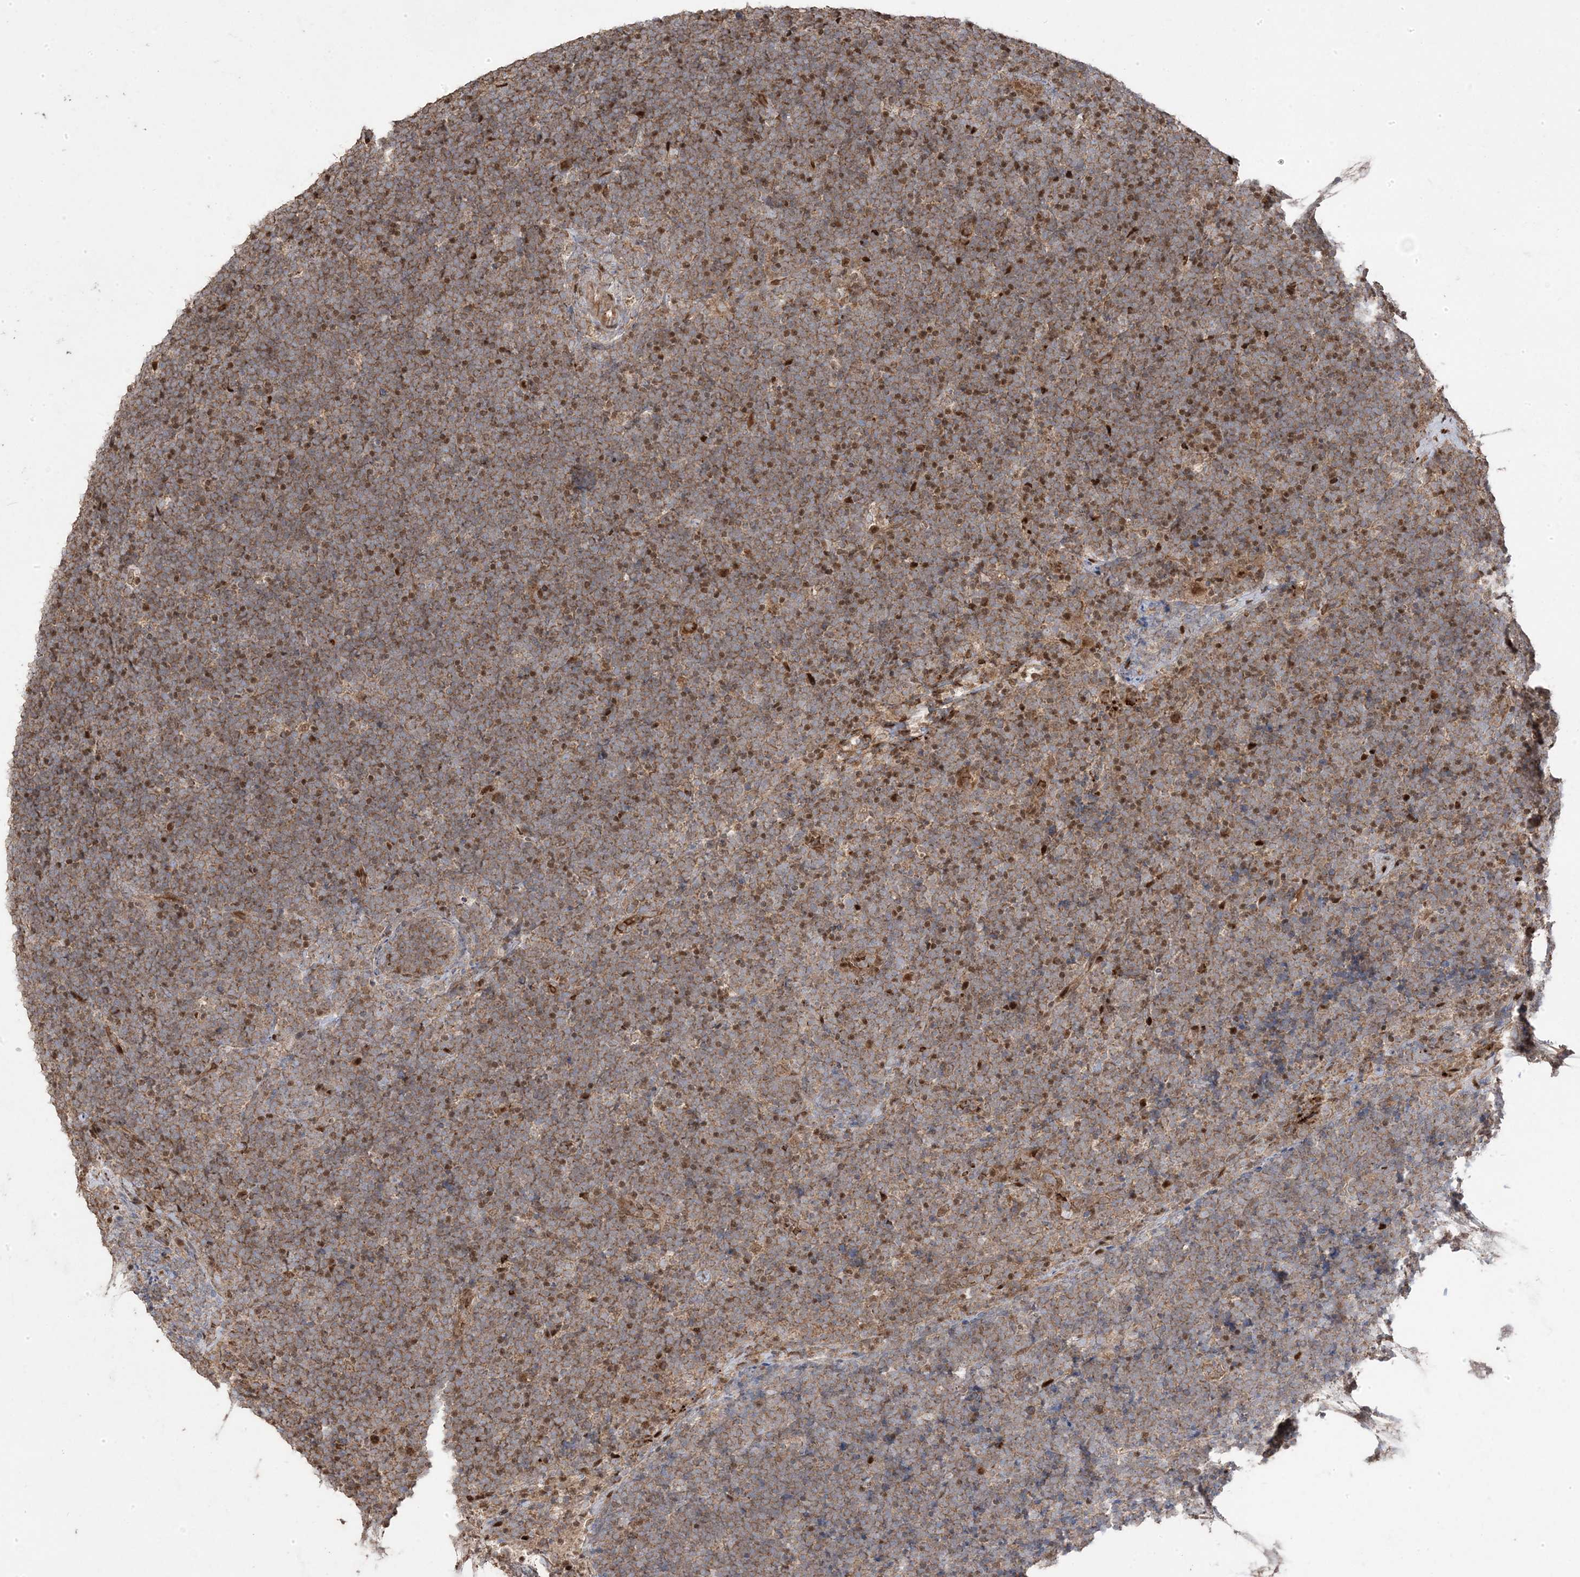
{"staining": {"intensity": "moderate", "quantity": ">75%", "location": "cytoplasmic/membranous"}, "tissue": "lymphoma", "cell_type": "Tumor cells", "image_type": "cancer", "snomed": [{"axis": "morphology", "description": "Malignant lymphoma, non-Hodgkin's type, High grade"}, {"axis": "topography", "description": "Lymph node"}], "caption": "Immunohistochemical staining of human lymphoma reveals medium levels of moderate cytoplasmic/membranous staining in approximately >75% of tumor cells. The staining was performed using DAB, with brown indicating positive protein expression. Nuclei are stained blue with hematoxylin.", "gene": "PPOX", "patient": {"sex": "male", "age": 13}}